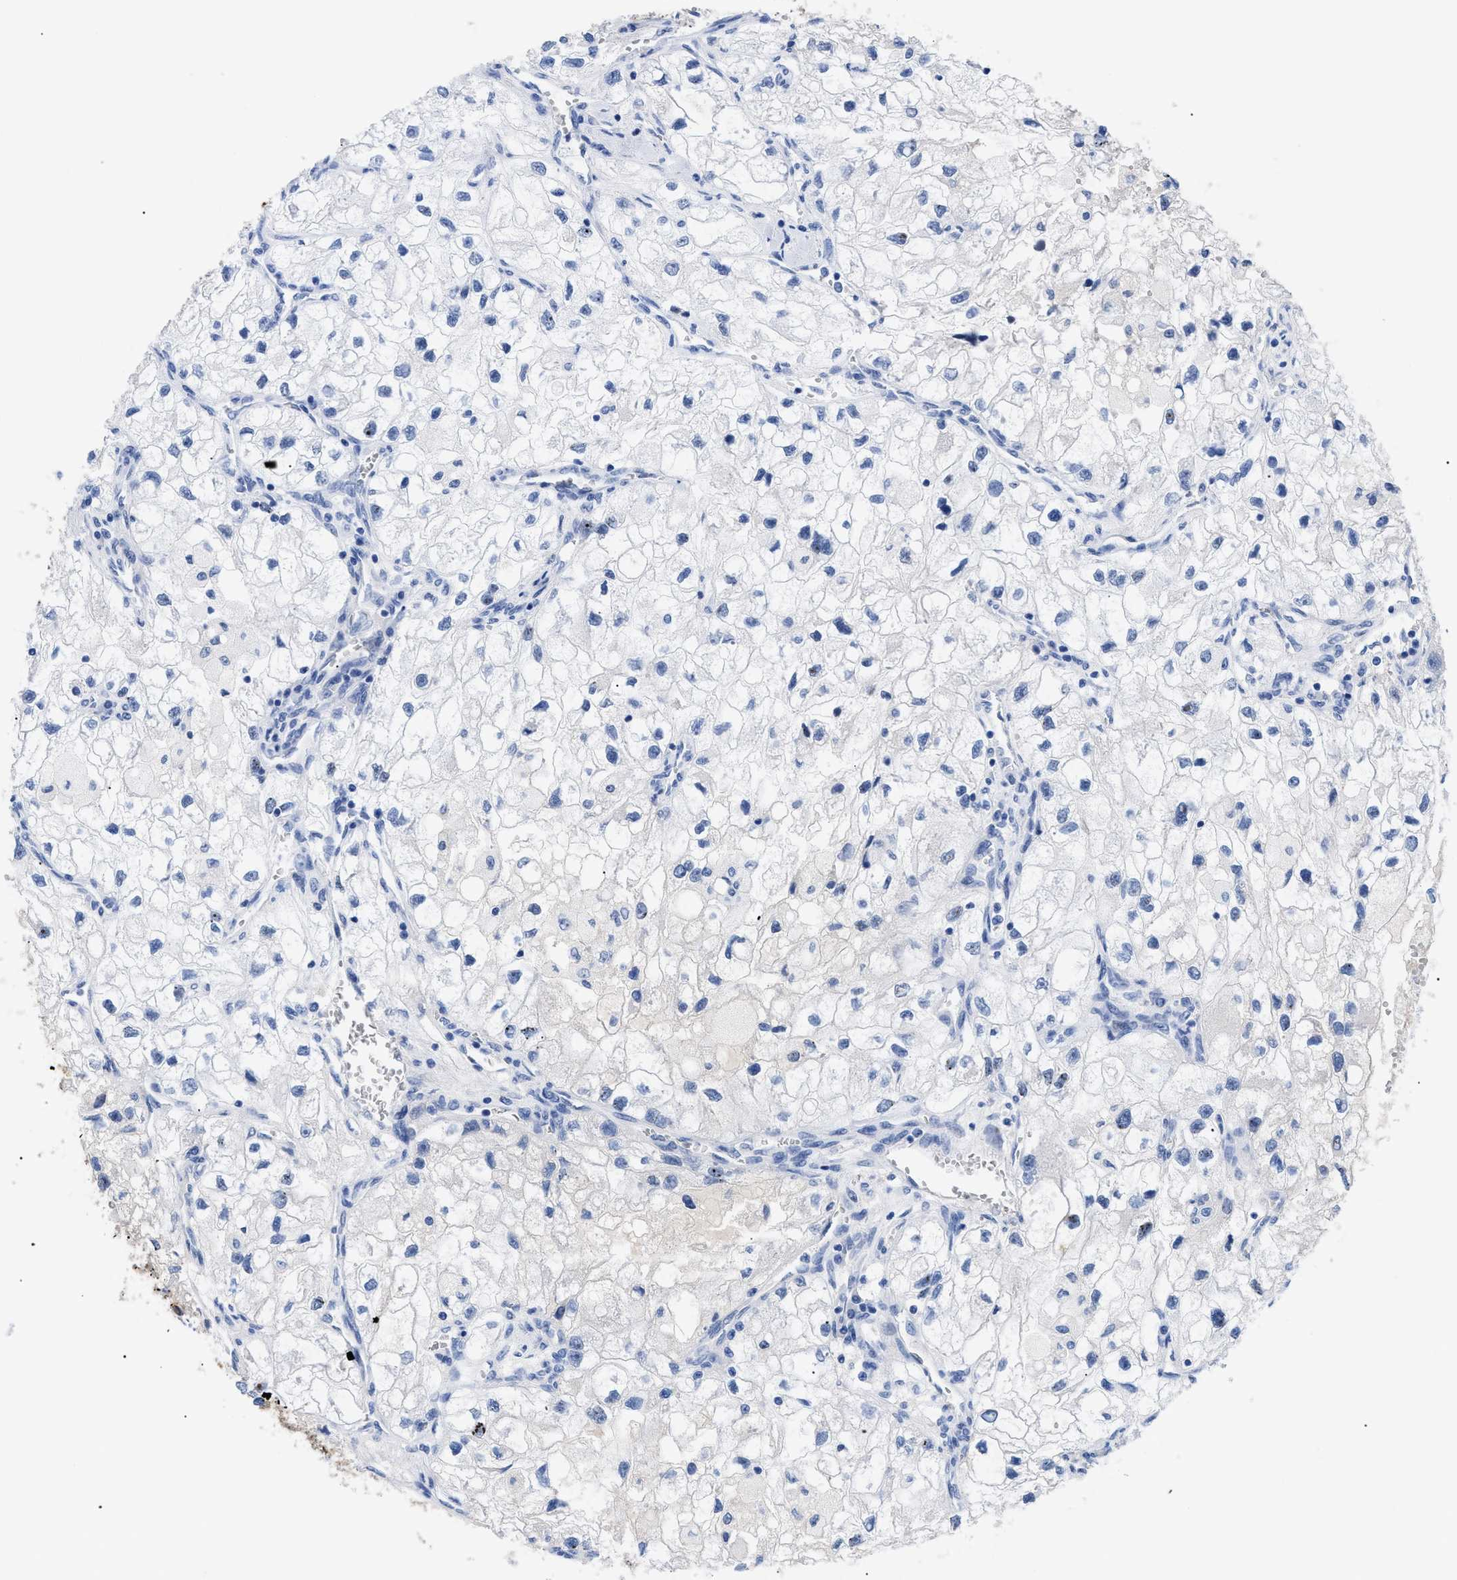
{"staining": {"intensity": "negative", "quantity": "none", "location": "none"}, "tissue": "renal cancer", "cell_type": "Tumor cells", "image_type": "cancer", "snomed": [{"axis": "morphology", "description": "Adenocarcinoma, NOS"}, {"axis": "topography", "description": "Kidney"}], "caption": "Immunohistochemistry of adenocarcinoma (renal) shows no staining in tumor cells. (DAB (3,3'-diaminobenzidine) IHC with hematoxylin counter stain).", "gene": "TMEM68", "patient": {"sex": "female", "age": 70}}